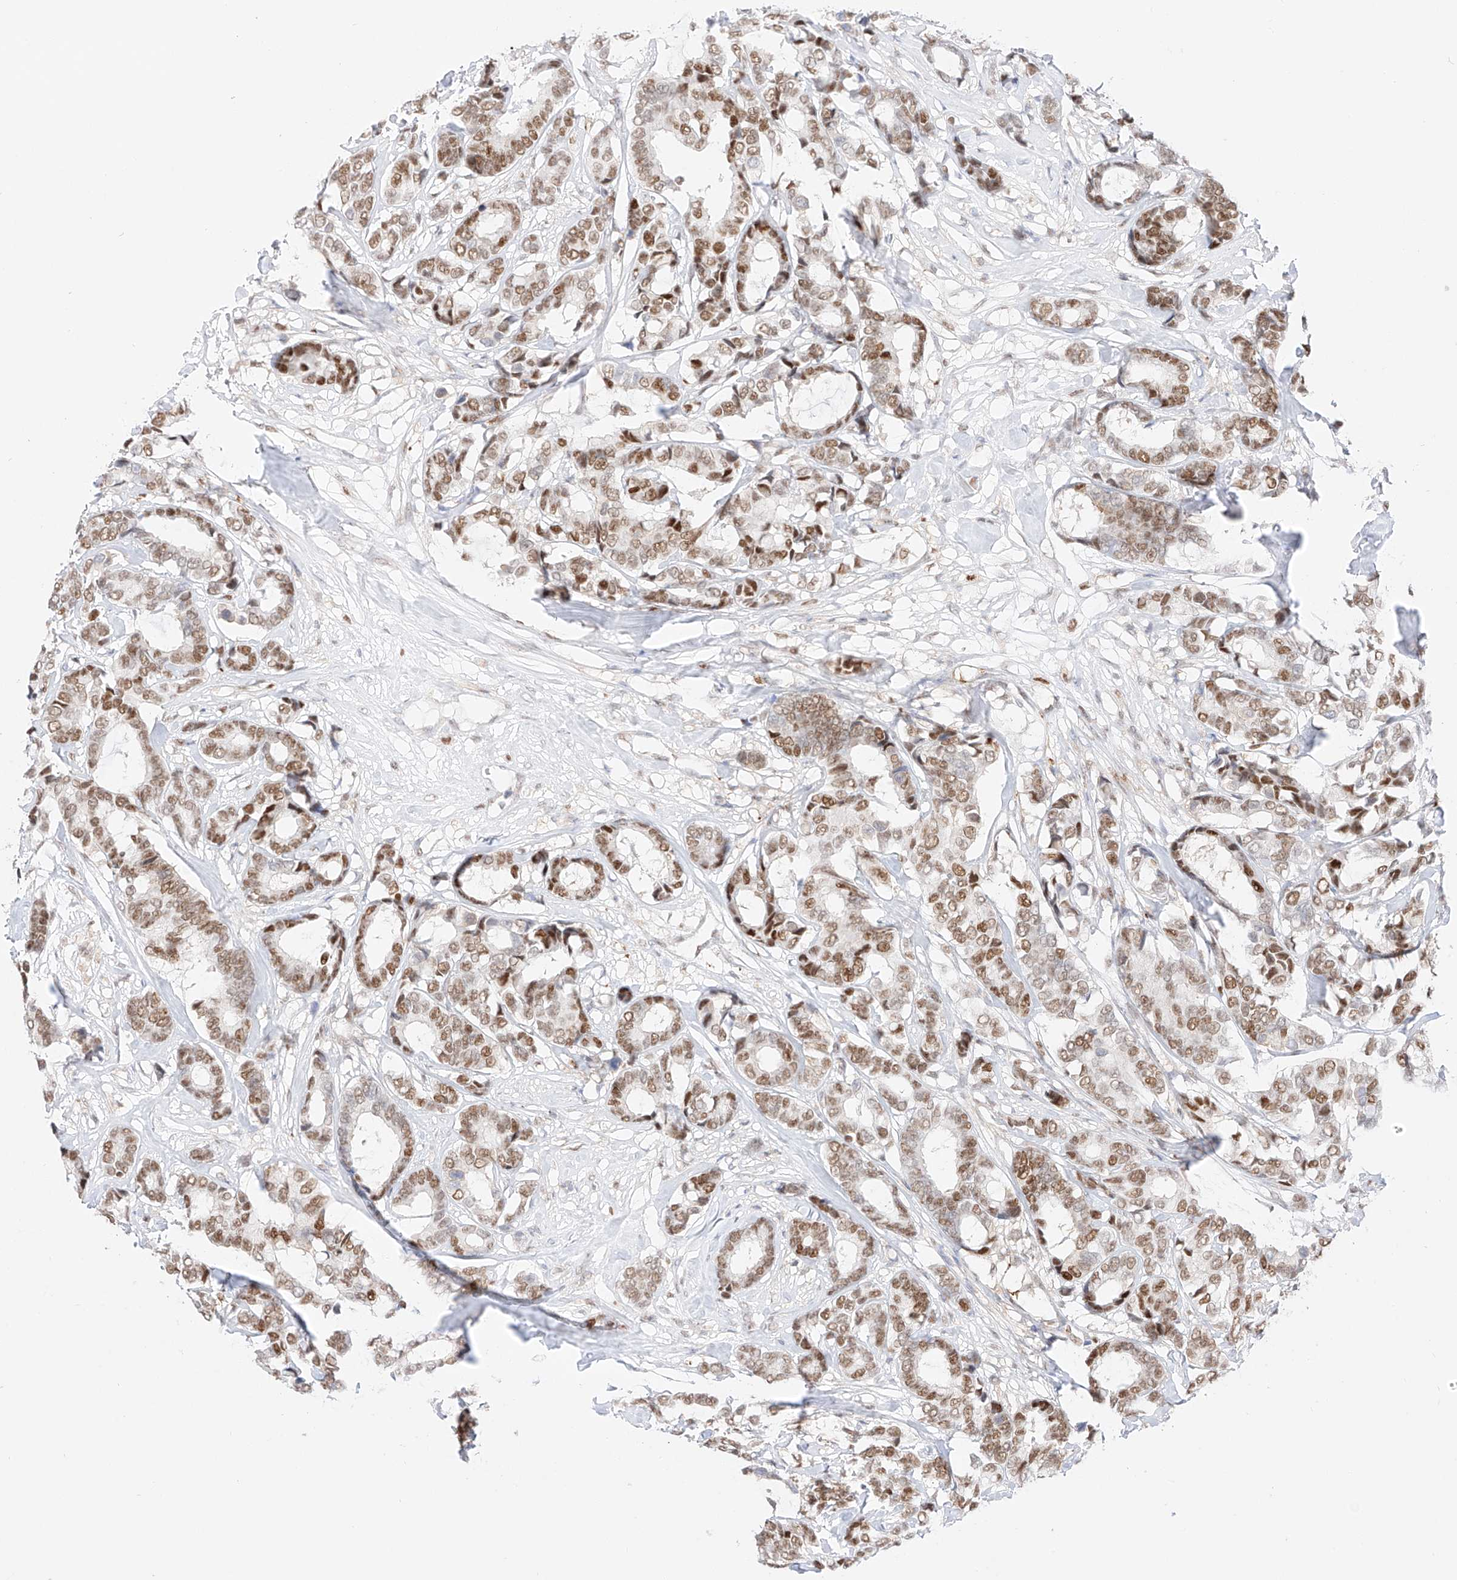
{"staining": {"intensity": "moderate", "quantity": ">75%", "location": "nuclear"}, "tissue": "breast cancer", "cell_type": "Tumor cells", "image_type": "cancer", "snomed": [{"axis": "morphology", "description": "Duct carcinoma"}, {"axis": "topography", "description": "Breast"}], "caption": "Immunohistochemistry photomicrograph of human breast intraductal carcinoma stained for a protein (brown), which demonstrates medium levels of moderate nuclear expression in approximately >75% of tumor cells.", "gene": "APIP", "patient": {"sex": "female", "age": 87}}